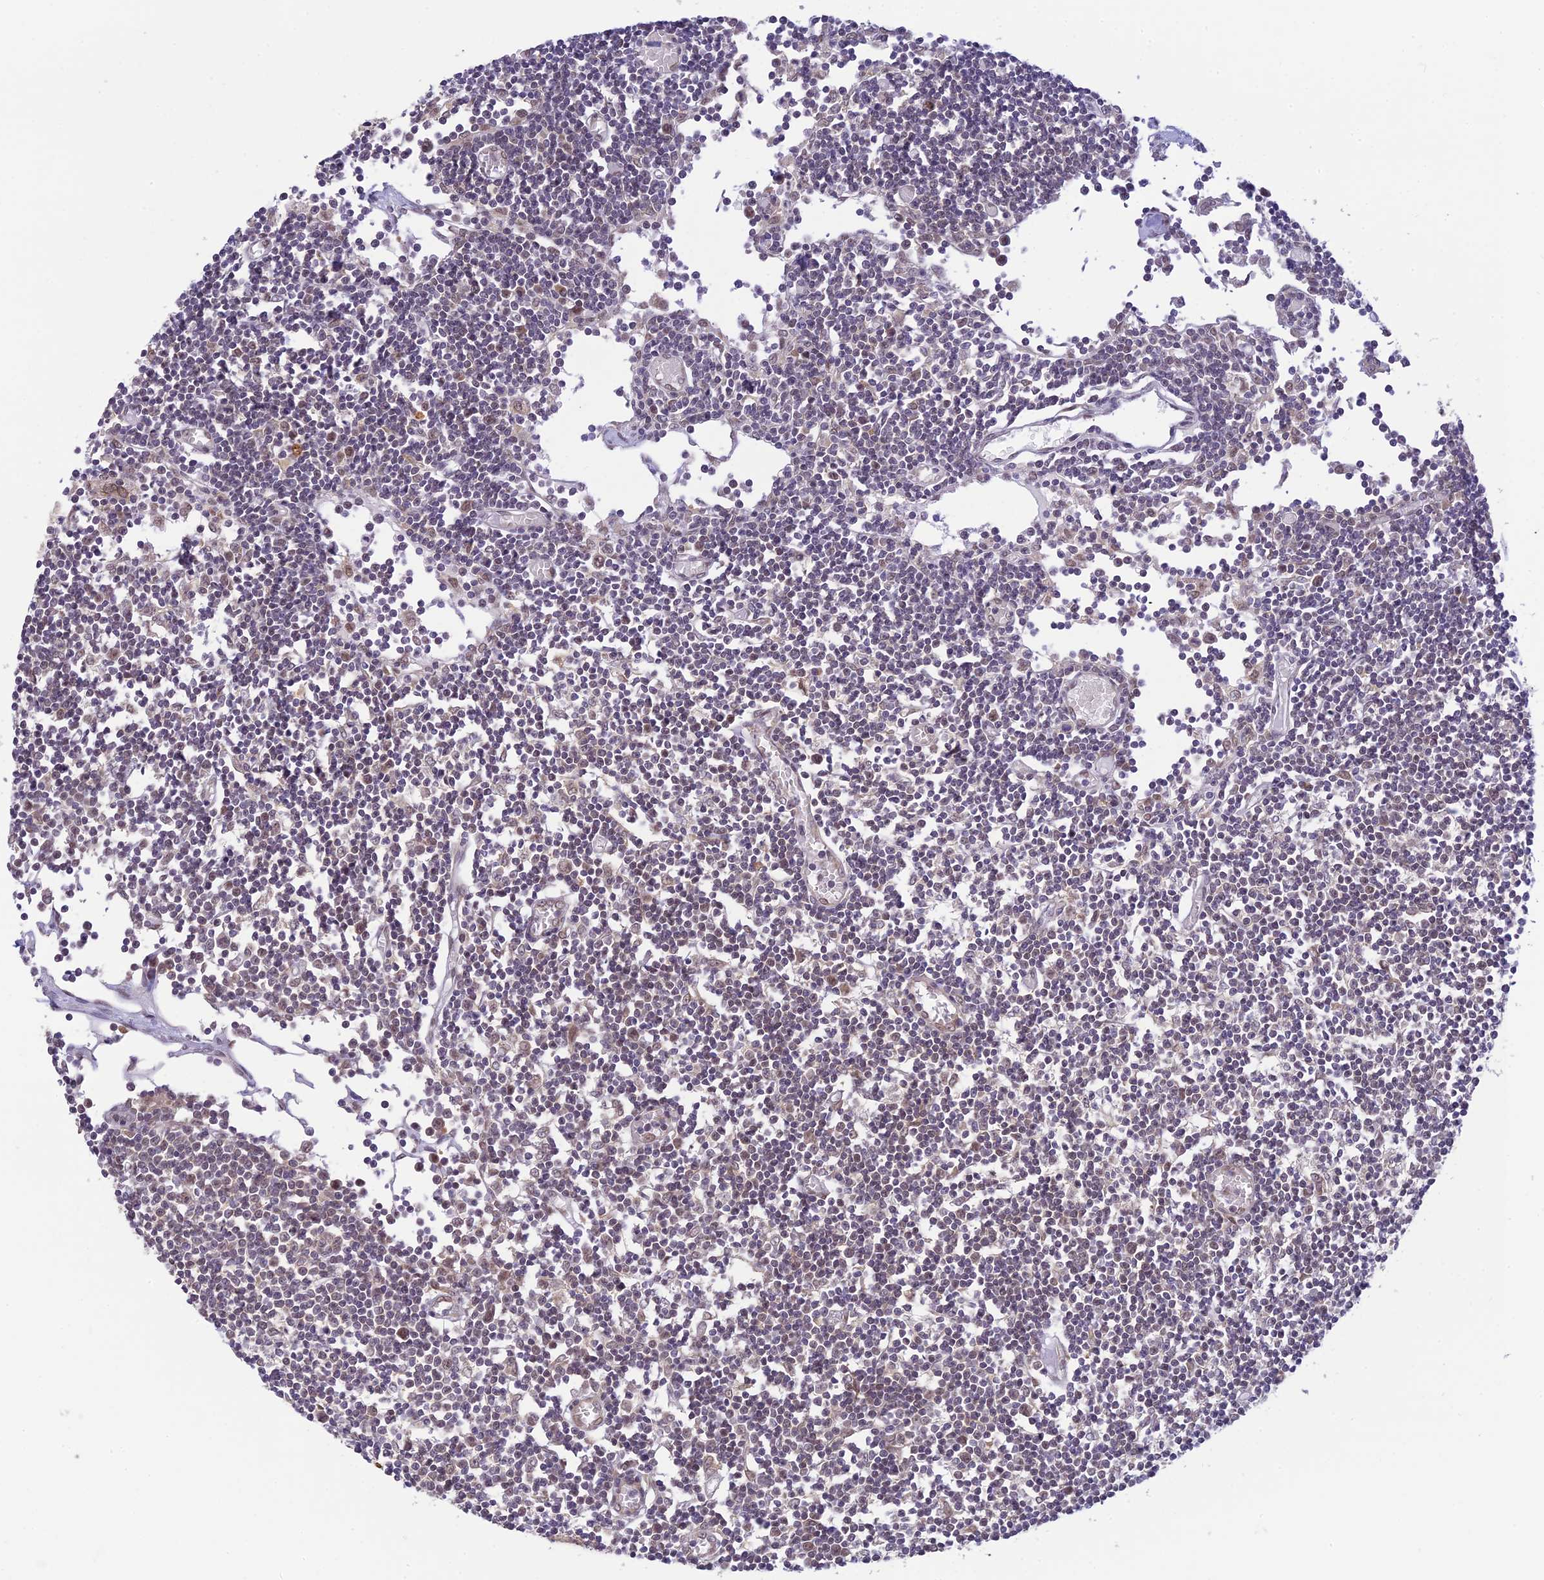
{"staining": {"intensity": "weak", "quantity": "25%-75%", "location": "cytoplasmic/membranous"}, "tissue": "lymph node", "cell_type": "Germinal center cells", "image_type": "normal", "snomed": [{"axis": "morphology", "description": "Normal tissue, NOS"}, {"axis": "topography", "description": "Lymph node"}], "caption": "IHC (DAB (3,3'-diaminobenzidine)) staining of benign lymph node displays weak cytoplasmic/membranous protein staining in approximately 25%-75% of germinal center cells.", "gene": "SKIC8", "patient": {"sex": "female", "age": 11}}